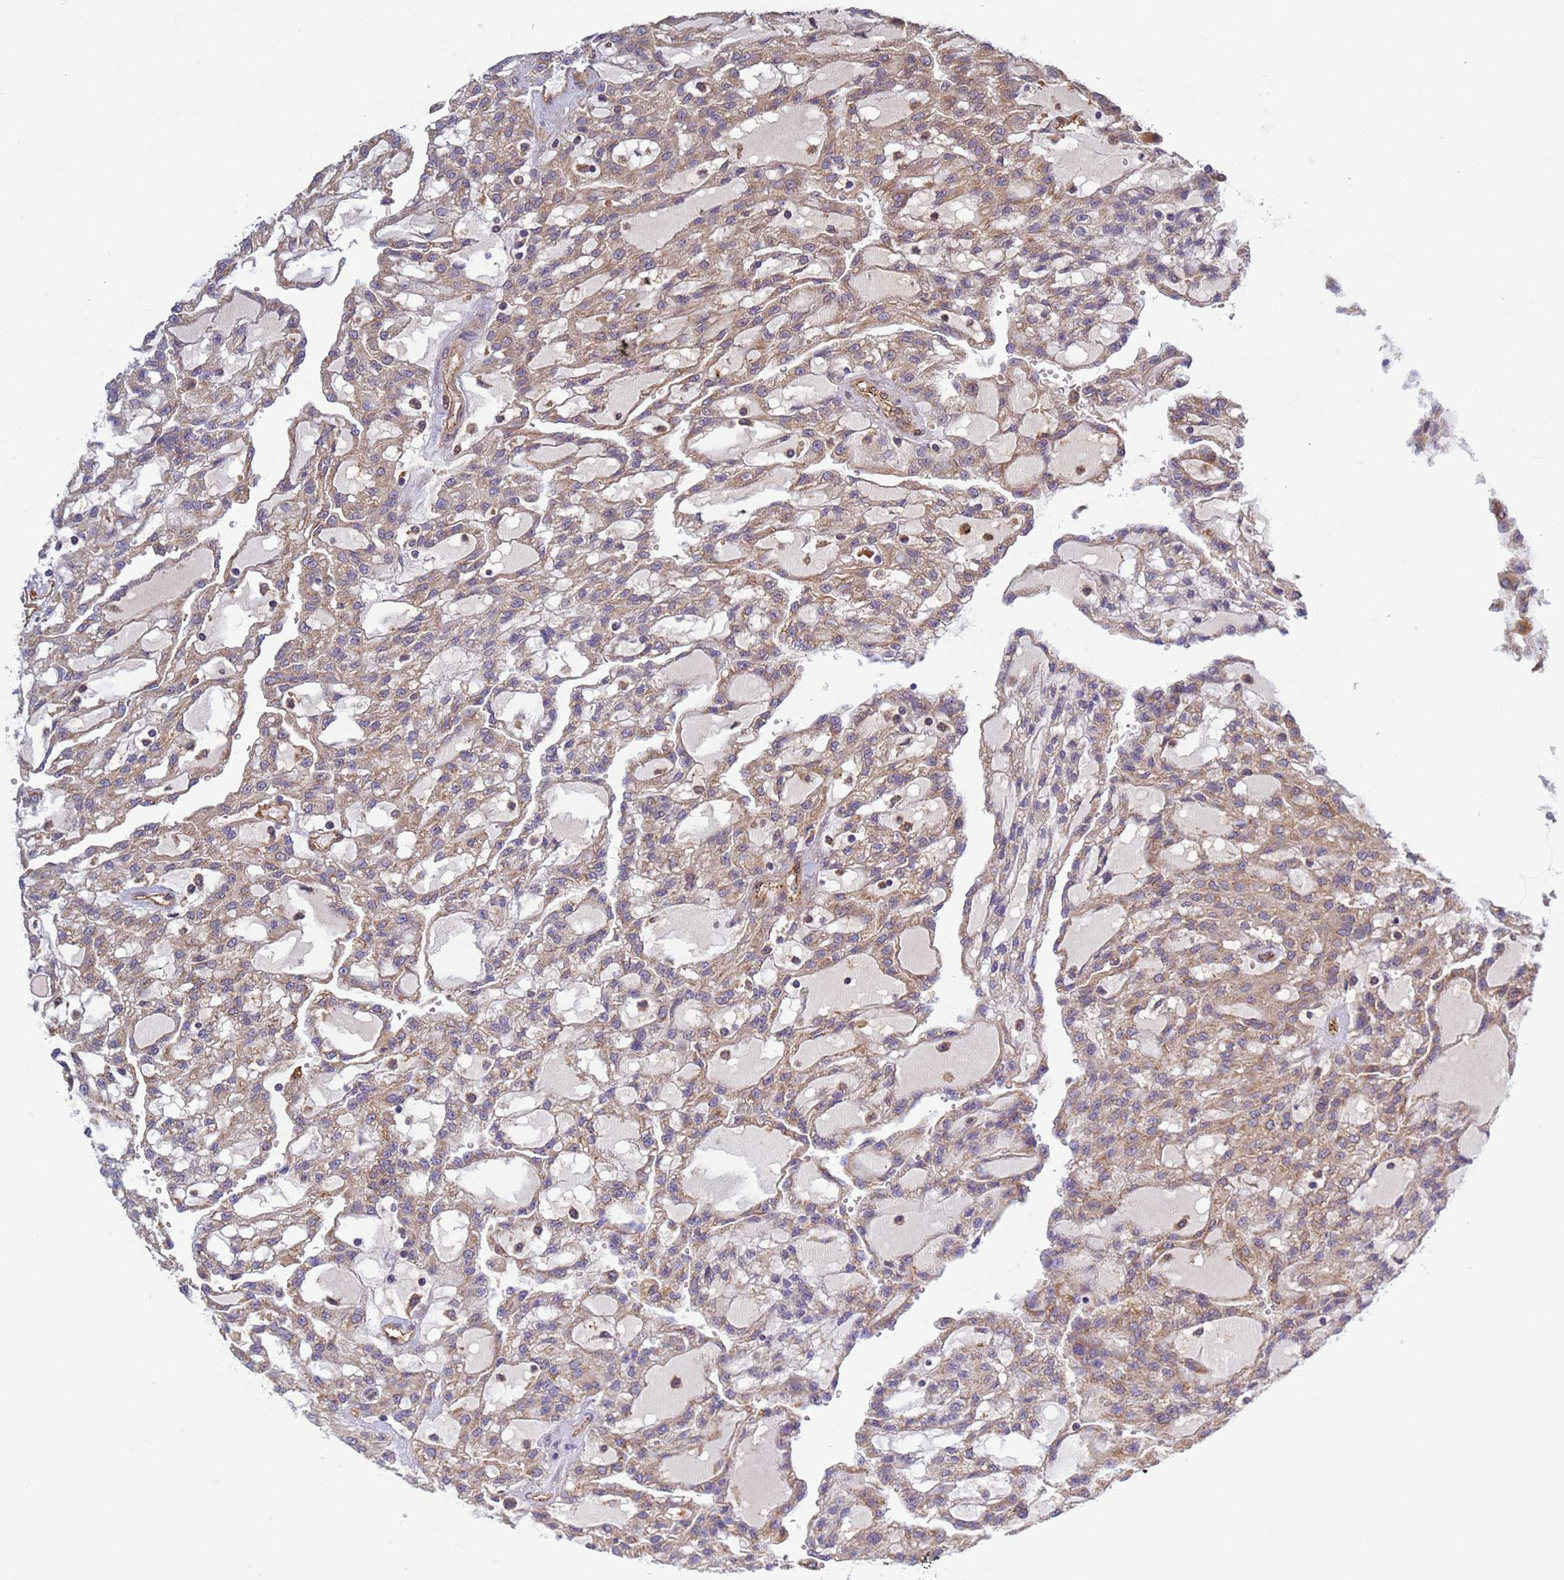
{"staining": {"intensity": "moderate", "quantity": "25%-75%", "location": "cytoplasmic/membranous"}, "tissue": "renal cancer", "cell_type": "Tumor cells", "image_type": "cancer", "snomed": [{"axis": "morphology", "description": "Adenocarcinoma, NOS"}, {"axis": "topography", "description": "Kidney"}], "caption": "Protein staining displays moderate cytoplasmic/membranous expression in about 25%-75% of tumor cells in renal cancer (adenocarcinoma).", "gene": "C8orf34", "patient": {"sex": "male", "age": 63}}